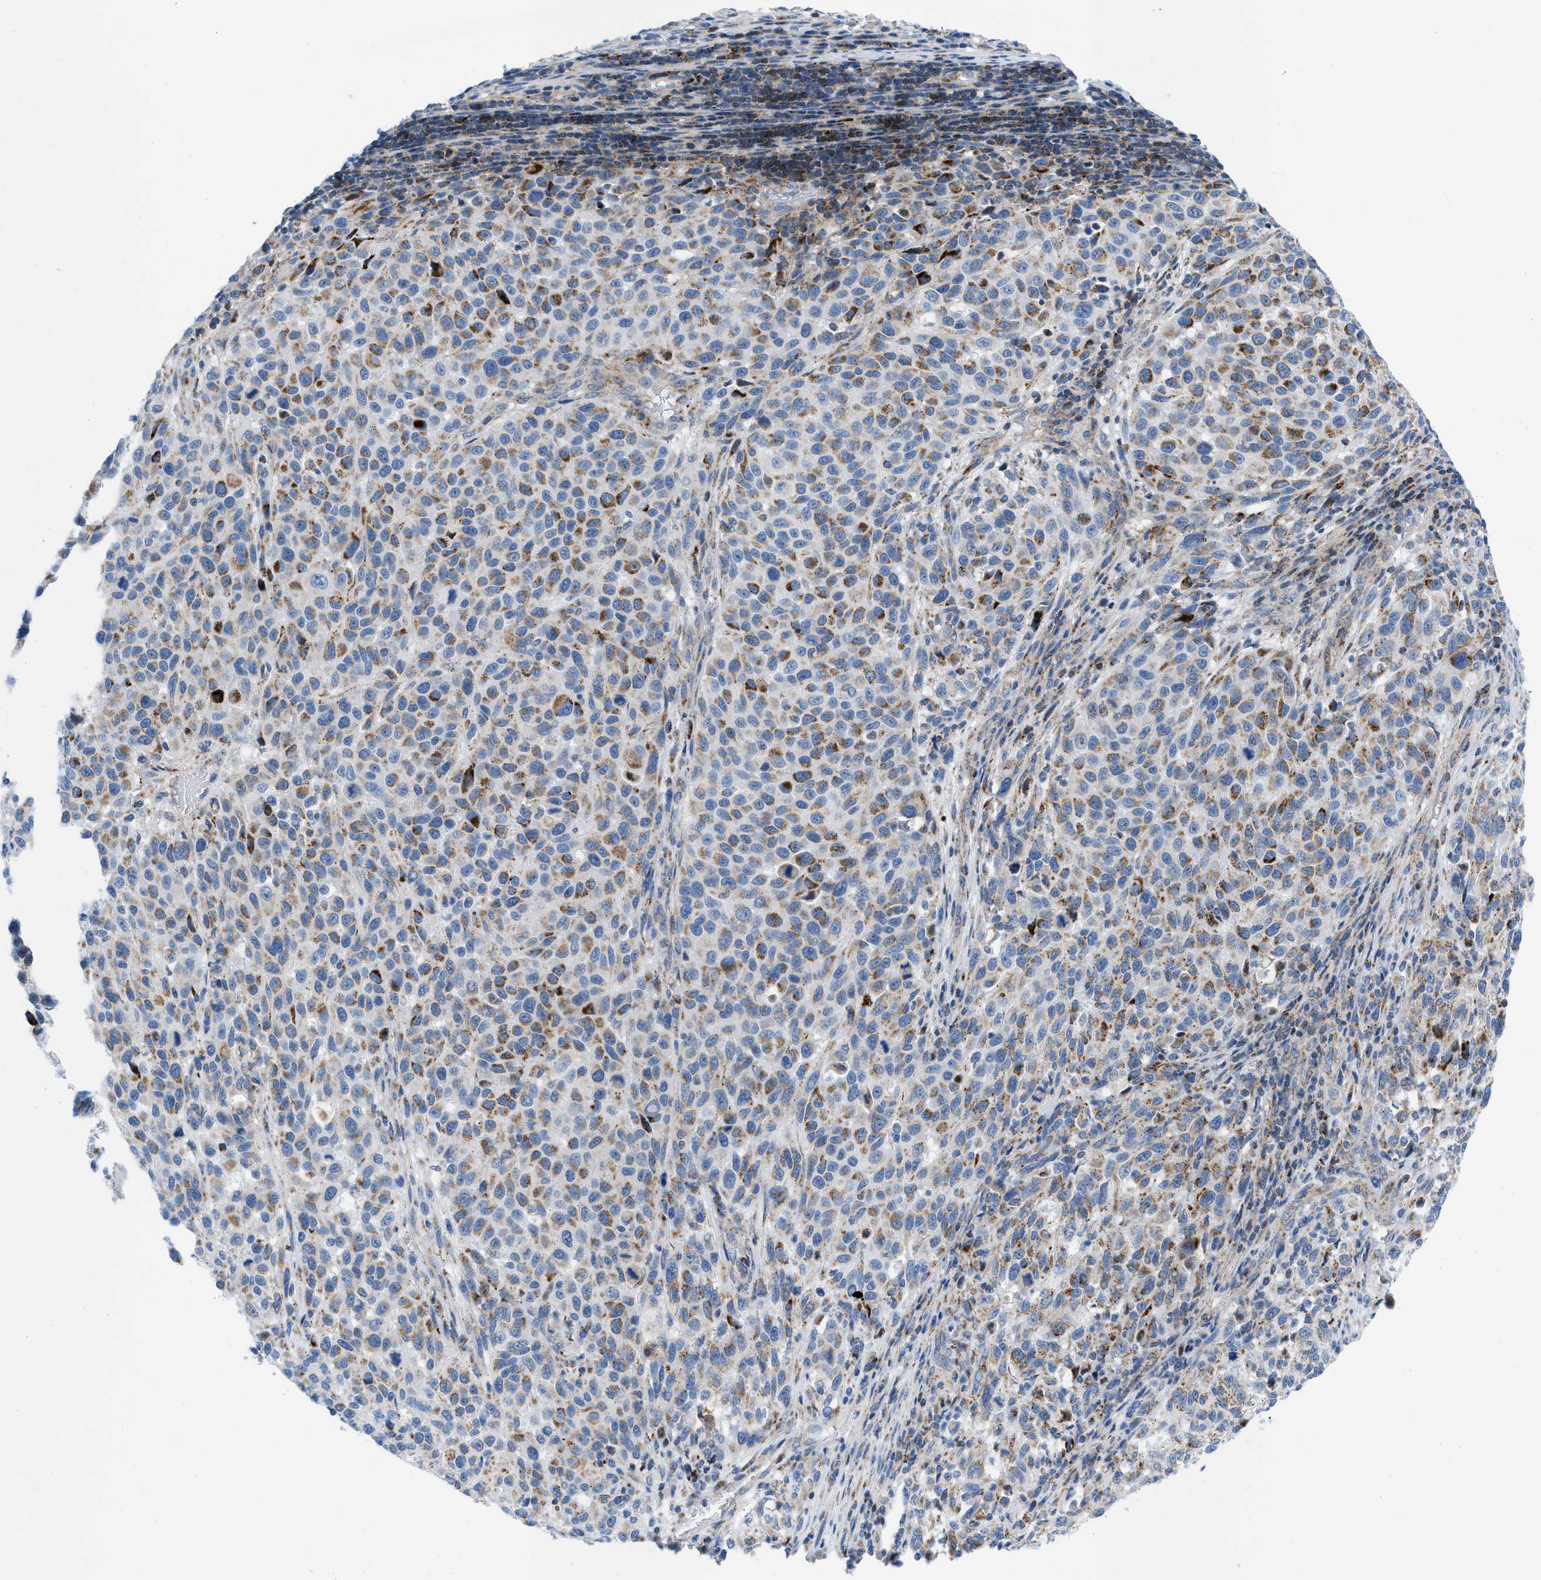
{"staining": {"intensity": "moderate", "quantity": "25%-75%", "location": "cytoplasmic/membranous"}, "tissue": "melanoma", "cell_type": "Tumor cells", "image_type": "cancer", "snomed": [{"axis": "morphology", "description": "Malignant melanoma, Metastatic site"}, {"axis": "topography", "description": "Lymph node"}], "caption": "A medium amount of moderate cytoplasmic/membranous expression is seen in approximately 25%-75% of tumor cells in melanoma tissue.", "gene": "RBBP9", "patient": {"sex": "male", "age": 61}}